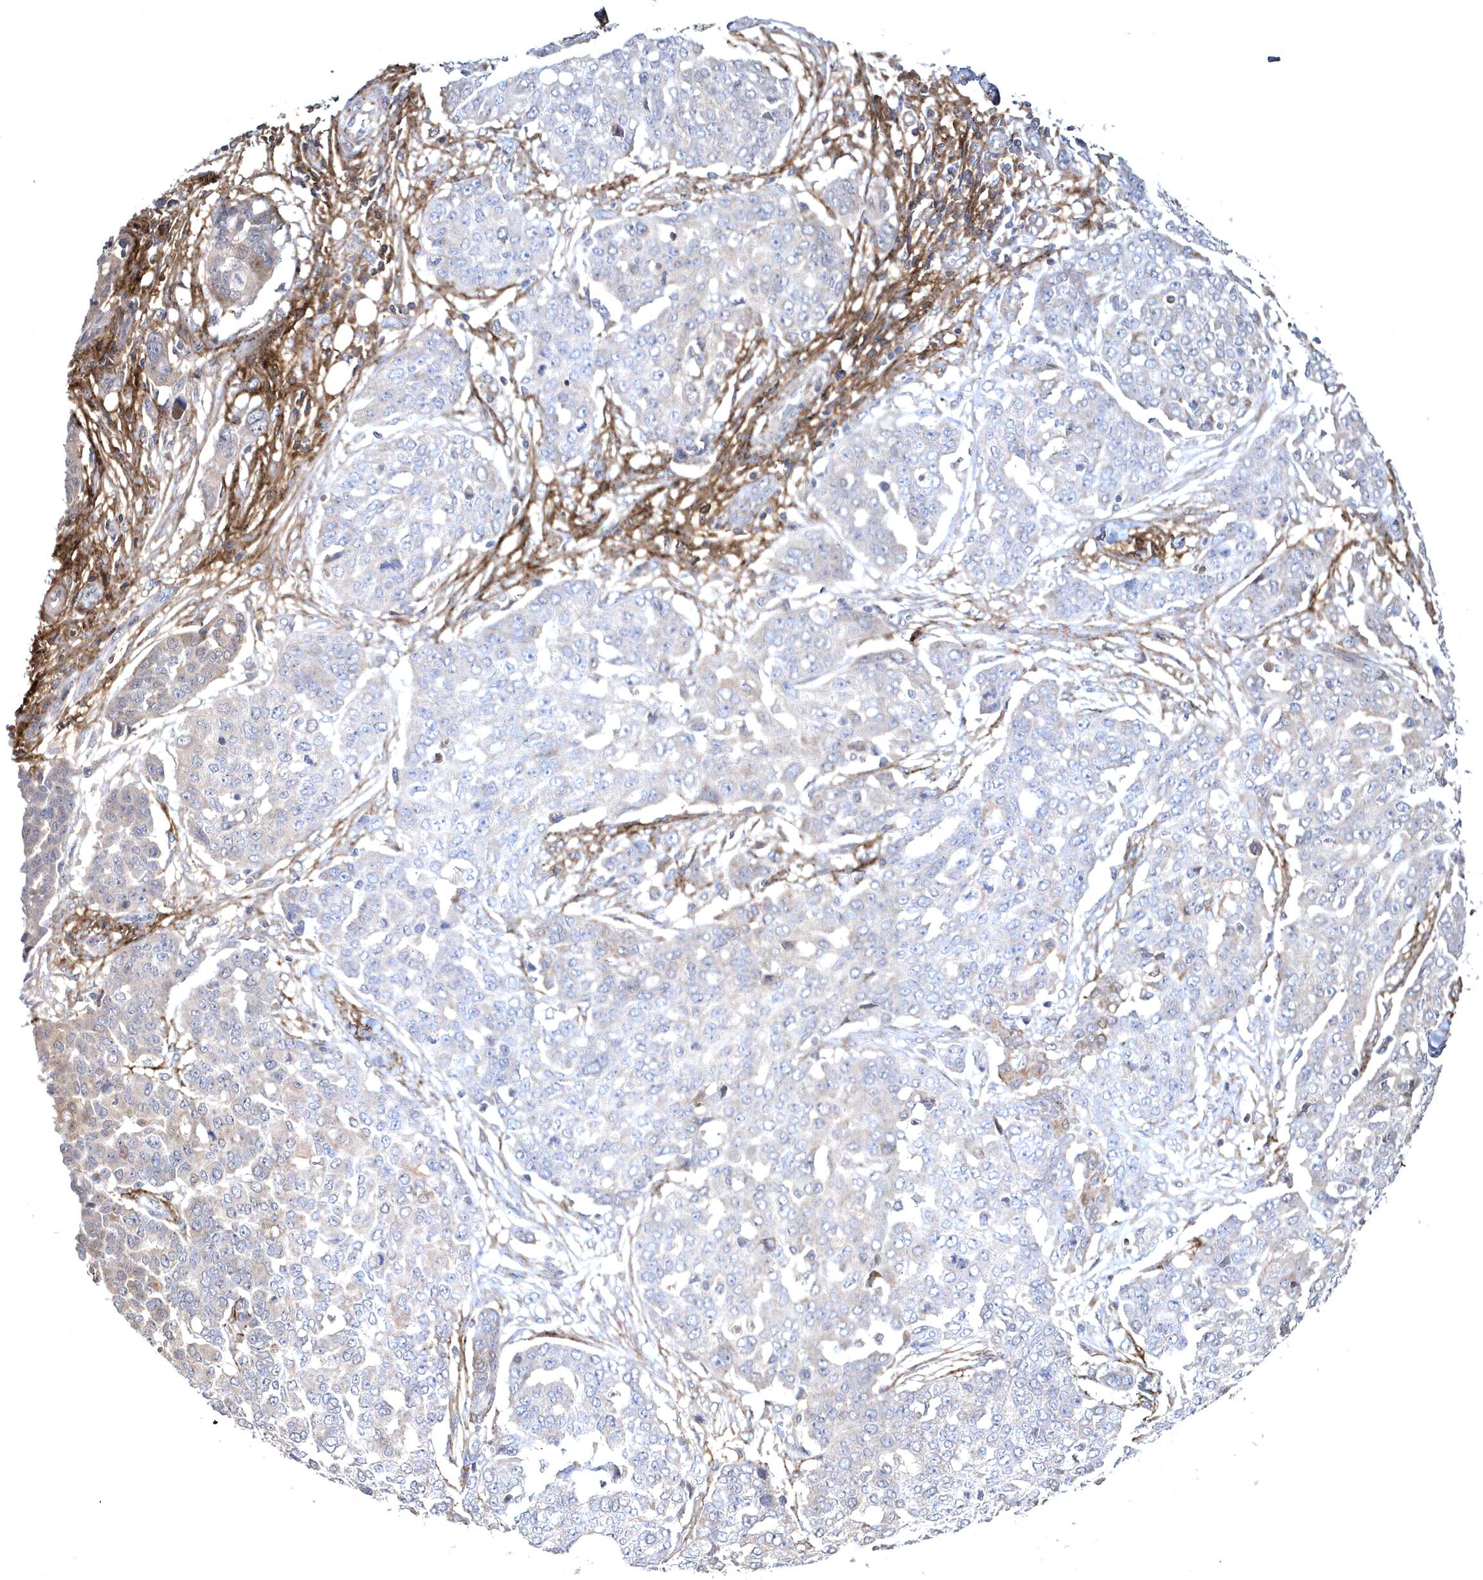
{"staining": {"intensity": "negative", "quantity": "none", "location": "none"}, "tissue": "ovarian cancer", "cell_type": "Tumor cells", "image_type": "cancer", "snomed": [{"axis": "morphology", "description": "Cystadenocarcinoma, serous, NOS"}, {"axis": "topography", "description": "Soft tissue"}, {"axis": "topography", "description": "Ovary"}], "caption": "High magnification brightfield microscopy of ovarian serous cystadenocarcinoma stained with DAB (brown) and counterstained with hematoxylin (blue): tumor cells show no significant positivity.", "gene": "HMGCS1", "patient": {"sex": "female", "age": 57}}